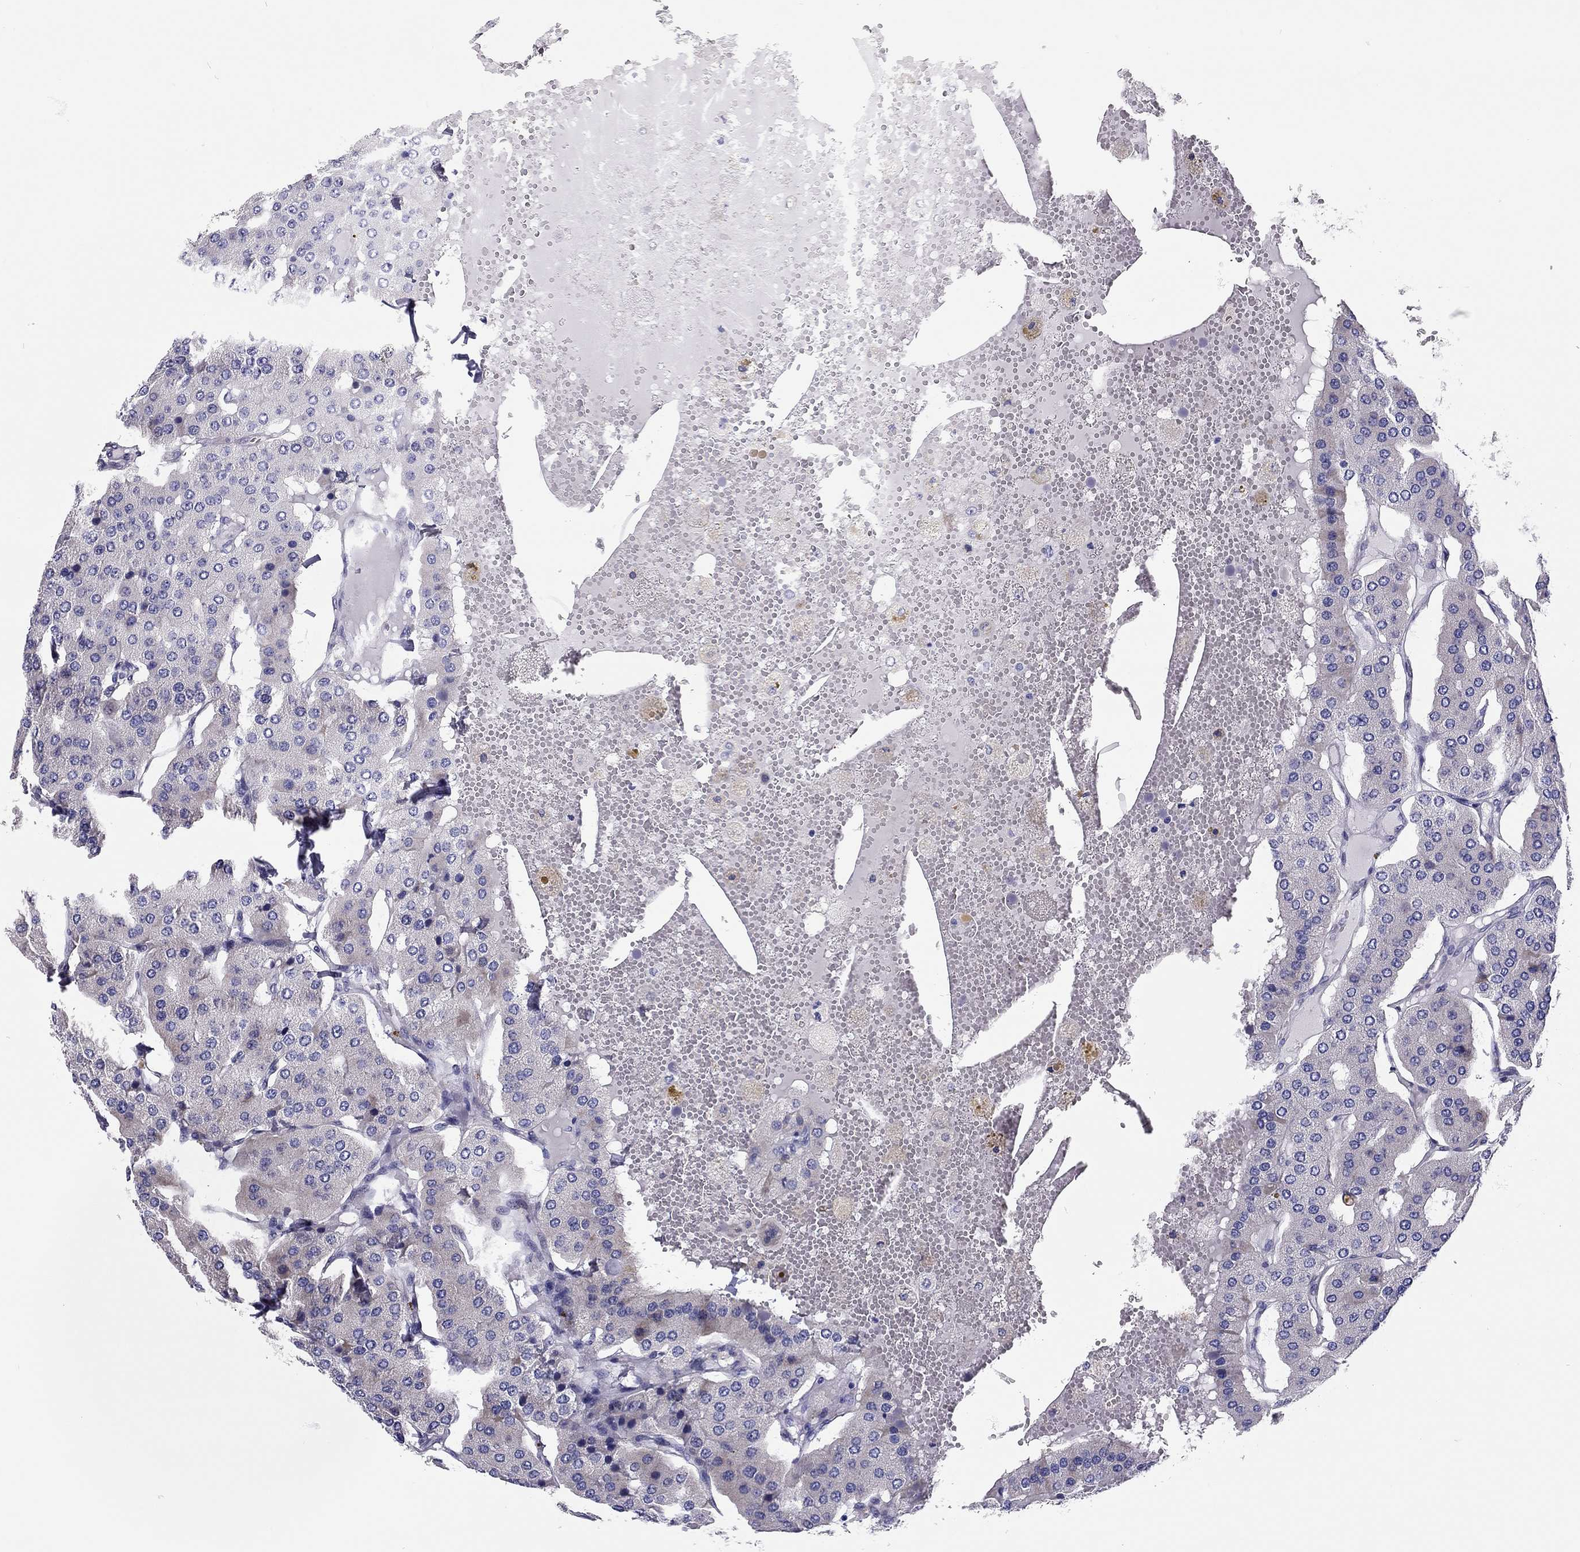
{"staining": {"intensity": "negative", "quantity": "none", "location": "none"}, "tissue": "parathyroid gland", "cell_type": "Glandular cells", "image_type": "normal", "snomed": [{"axis": "morphology", "description": "Normal tissue, NOS"}, {"axis": "morphology", "description": "Adenoma, NOS"}, {"axis": "topography", "description": "Parathyroid gland"}], "caption": "Normal parathyroid gland was stained to show a protein in brown. There is no significant staining in glandular cells. The staining is performed using DAB (3,3'-diaminobenzidine) brown chromogen with nuclei counter-stained in using hematoxylin.", "gene": "SCARB1", "patient": {"sex": "female", "age": 86}}